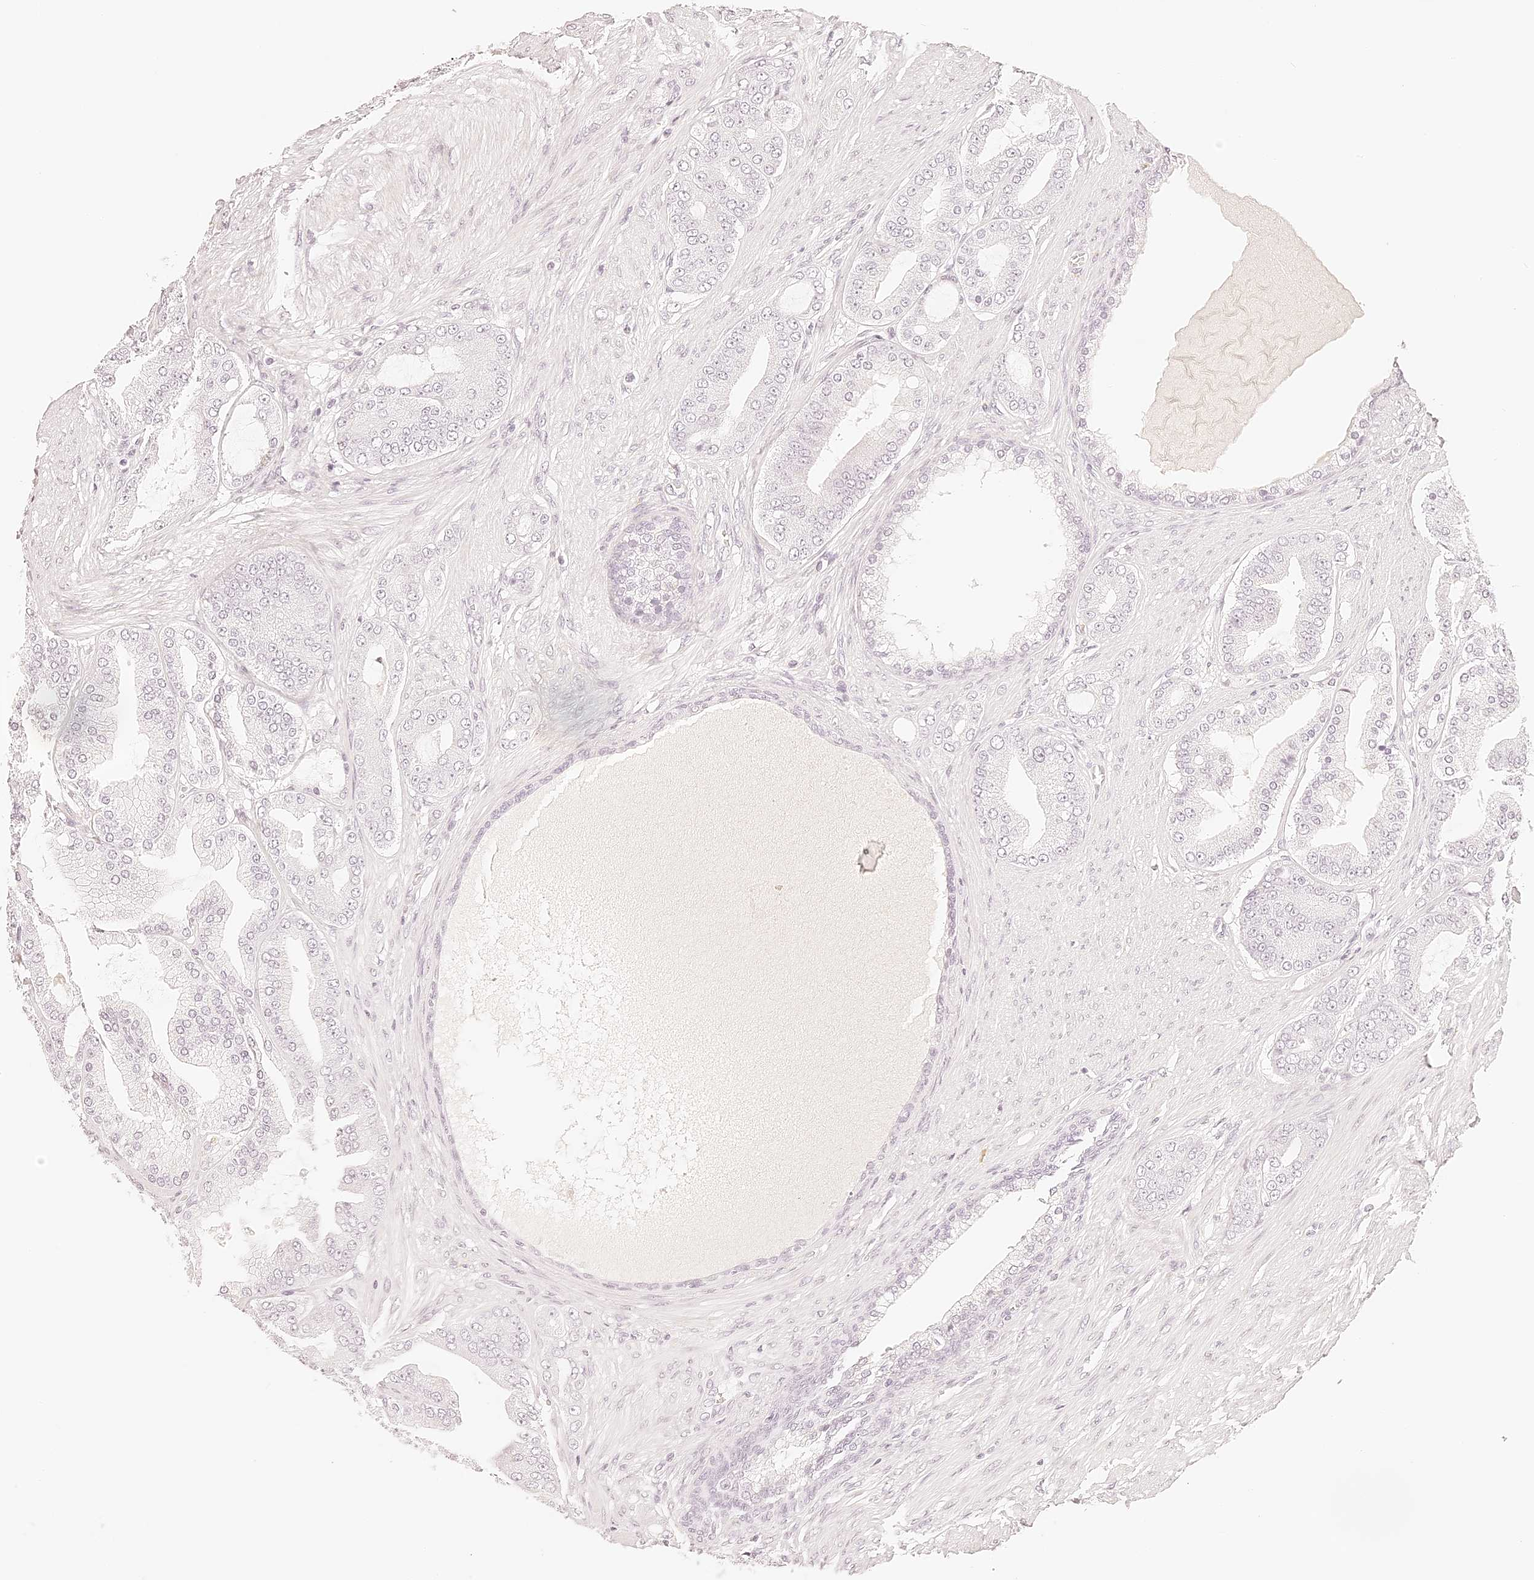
{"staining": {"intensity": "negative", "quantity": "none", "location": "none"}, "tissue": "prostate cancer", "cell_type": "Tumor cells", "image_type": "cancer", "snomed": [{"axis": "morphology", "description": "Adenocarcinoma, High grade"}, {"axis": "topography", "description": "Prostate"}], "caption": "Immunohistochemical staining of prostate cancer reveals no significant expression in tumor cells. (DAB immunohistochemistry with hematoxylin counter stain).", "gene": "TRIM45", "patient": {"sex": "male", "age": 60}}